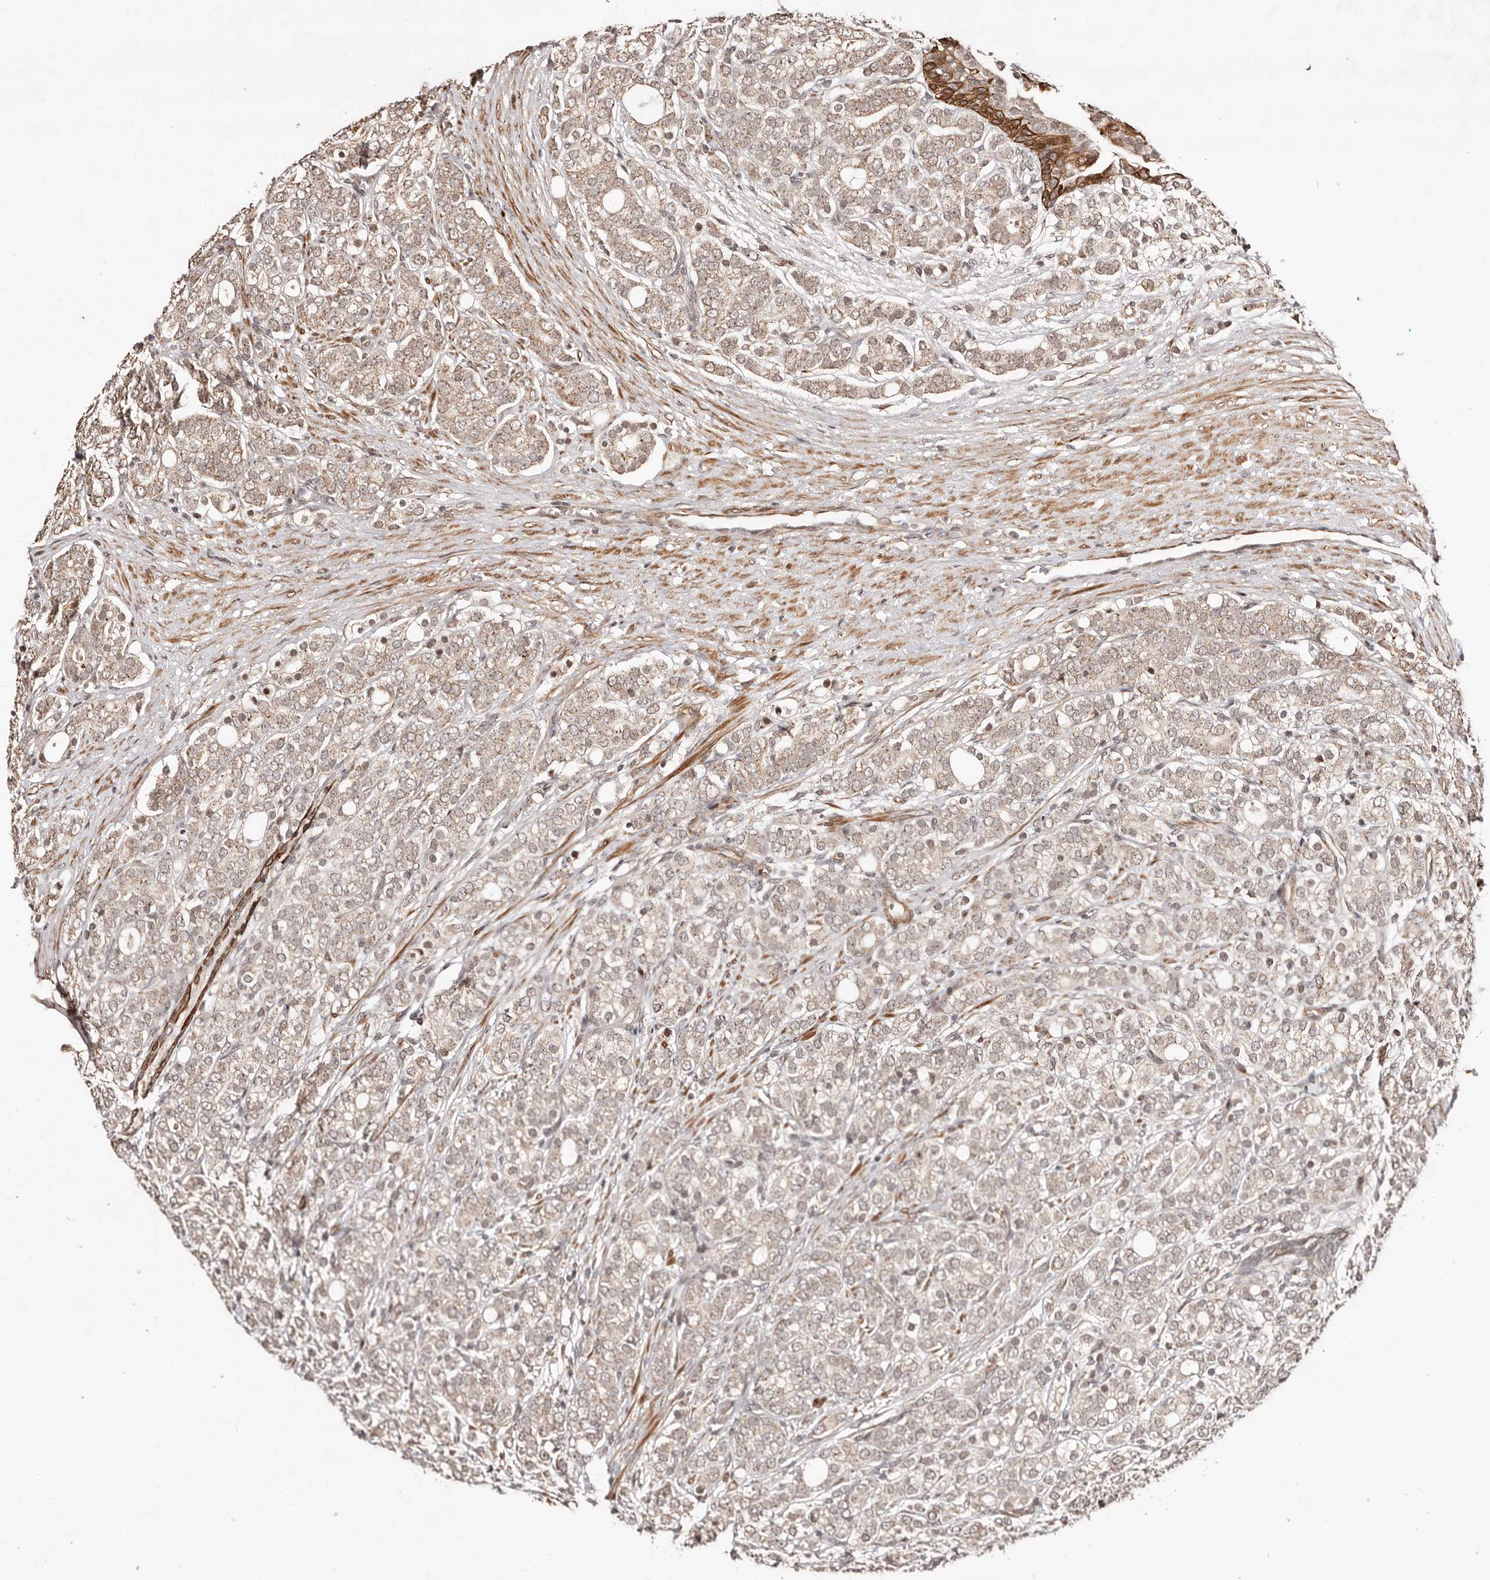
{"staining": {"intensity": "weak", "quantity": ">75%", "location": "cytoplasmic/membranous"}, "tissue": "prostate cancer", "cell_type": "Tumor cells", "image_type": "cancer", "snomed": [{"axis": "morphology", "description": "Adenocarcinoma, High grade"}, {"axis": "topography", "description": "Prostate"}], "caption": "Prostate cancer (adenocarcinoma (high-grade)) stained with a brown dye demonstrates weak cytoplasmic/membranous positive expression in about >75% of tumor cells.", "gene": "HIVEP3", "patient": {"sex": "male", "age": 57}}